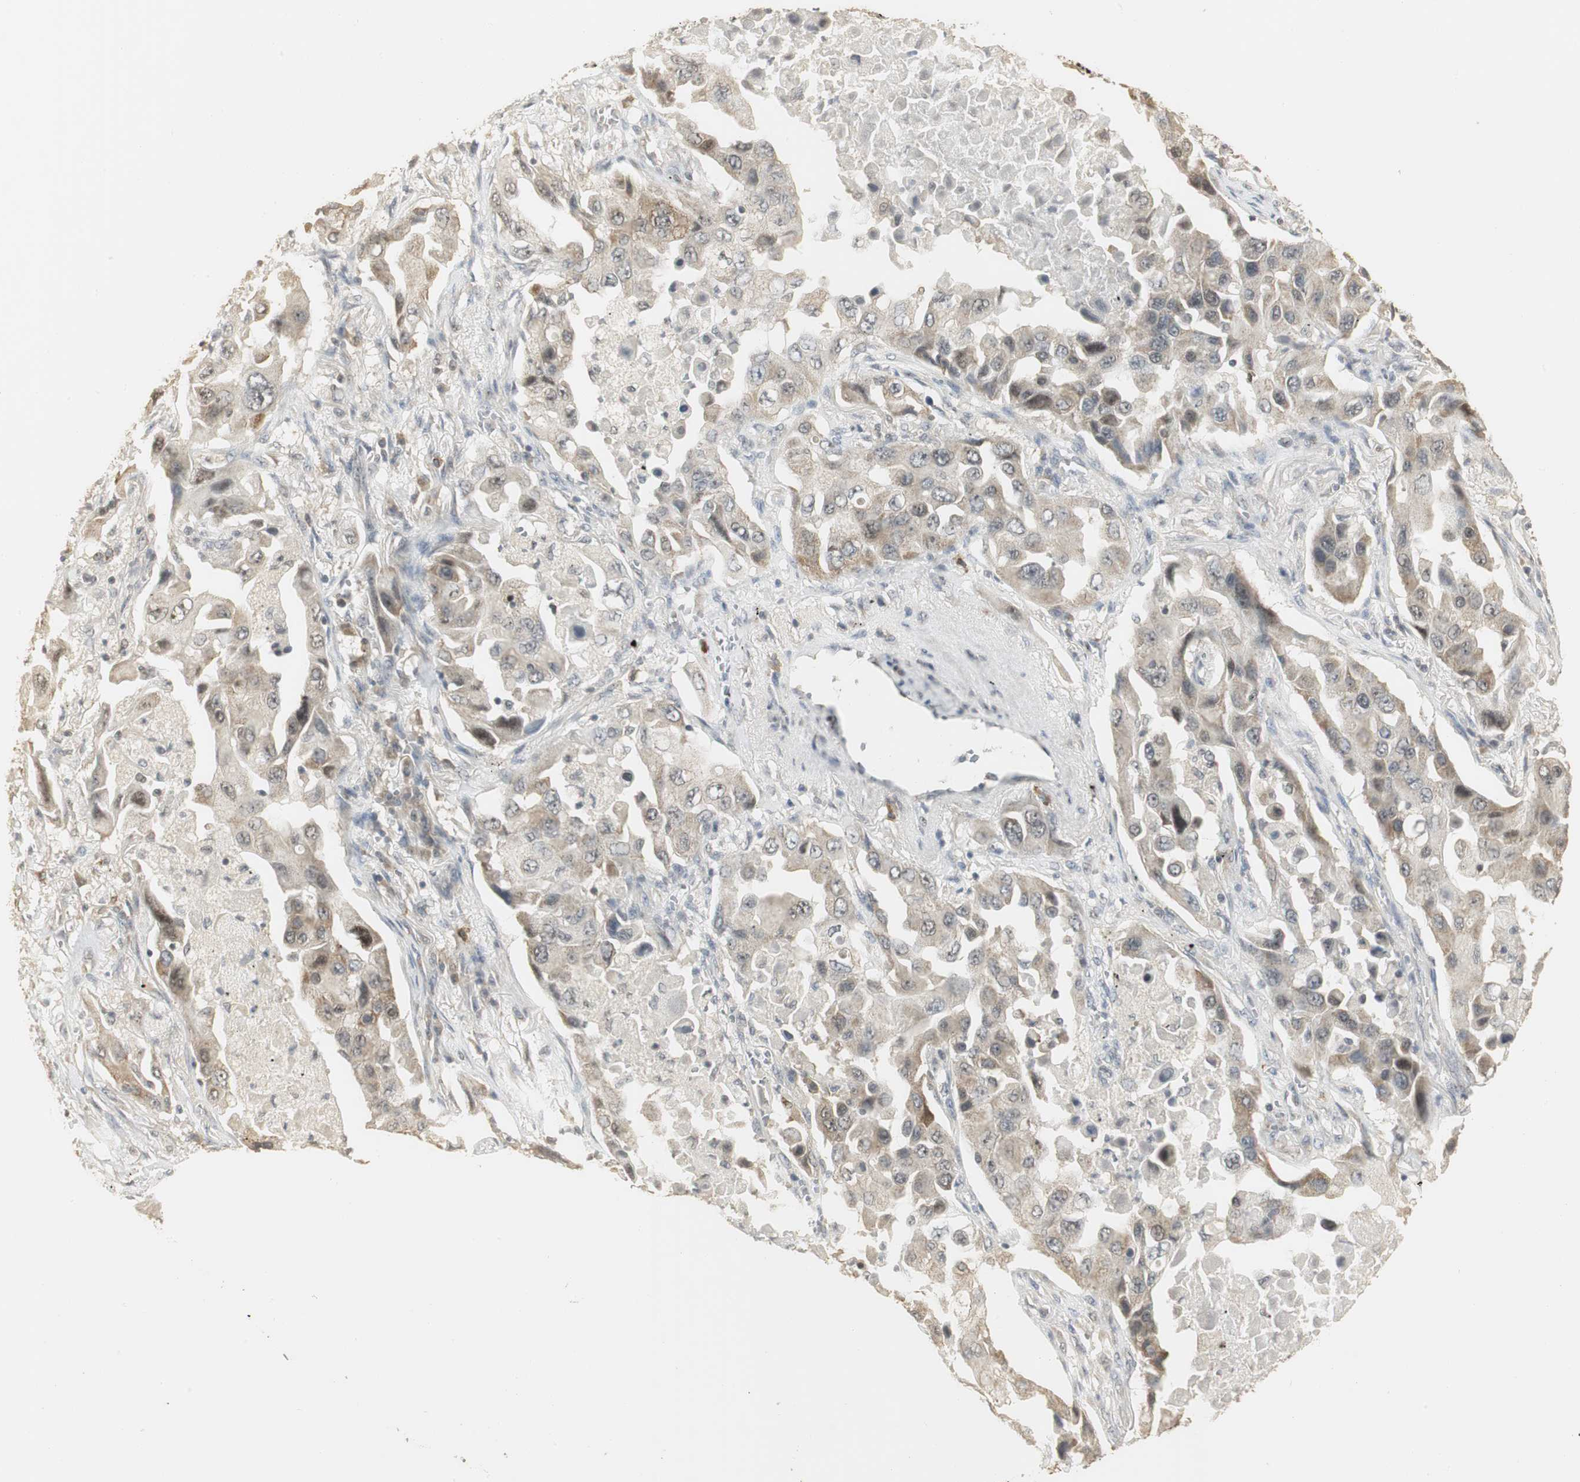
{"staining": {"intensity": "weak", "quantity": "<25%", "location": "cytoplasmic/membranous"}, "tissue": "lung cancer", "cell_type": "Tumor cells", "image_type": "cancer", "snomed": [{"axis": "morphology", "description": "Adenocarcinoma, NOS"}, {"axis": "topography", "description": "Lung"}], "caption": "Adenocarcinoma (lung) was stained to show a protein in brown. There is no significant staining in tumor cells.", "gene": "ELOA", "patient": {"sex": "female", "age": 65}}